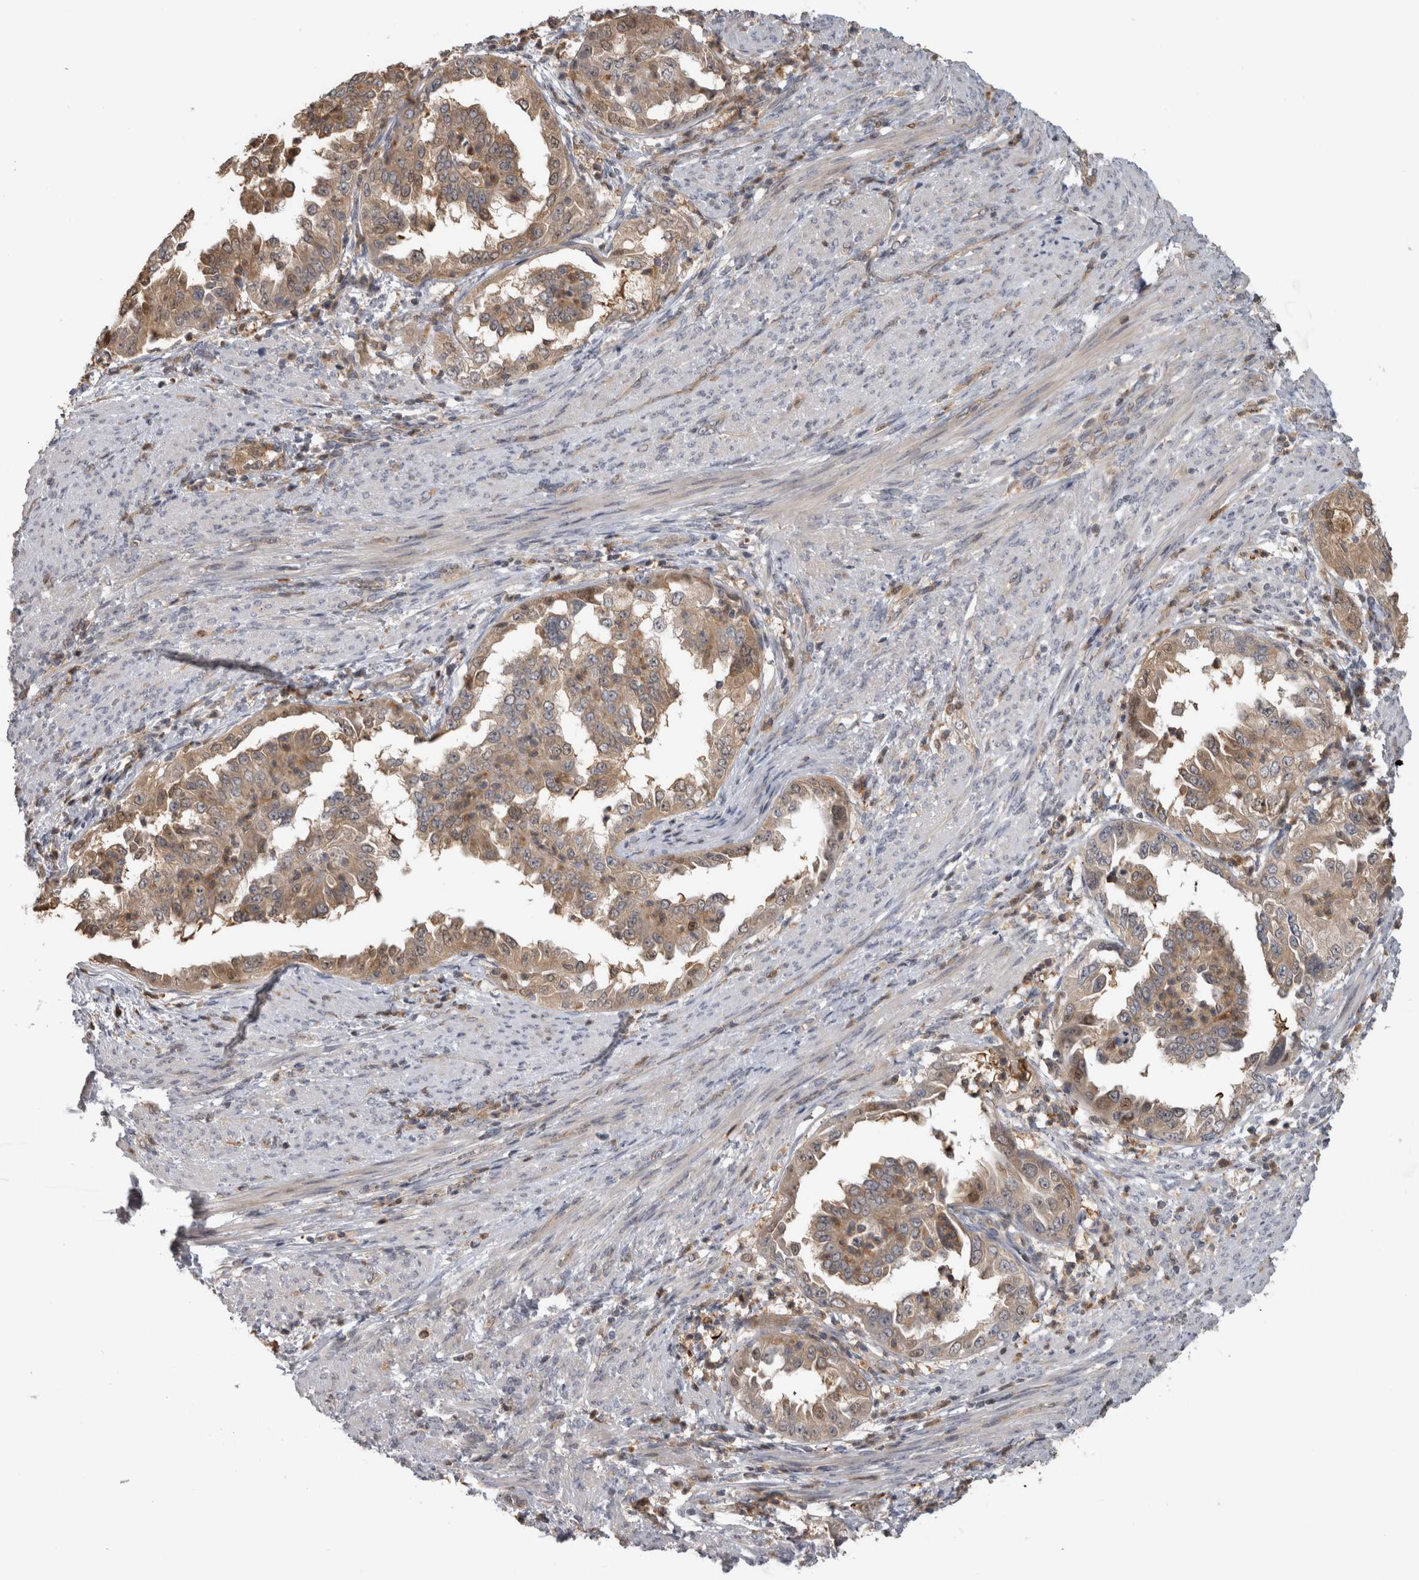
{"staining": {"intensity": "weak", "quantity": ">75%", "location": "cytoplasmic/membranous"}, "tissue": "endometrial cancer", "cell_type": "Tumor cells", "image_type": "cancer", "snomed": [{"axis": "morphology", "description": "Adenocarcinoma, NOS"}, {"axis": "topography", "description": "Endometrium"}], "caption": "Protein analysis of endometrial cancer tissue reveals weak cytoplasmic/membranous positivity in about >75% of tumor cells.", "gene": "USH1G", "patient": {"sex": "female", "age": 85}}